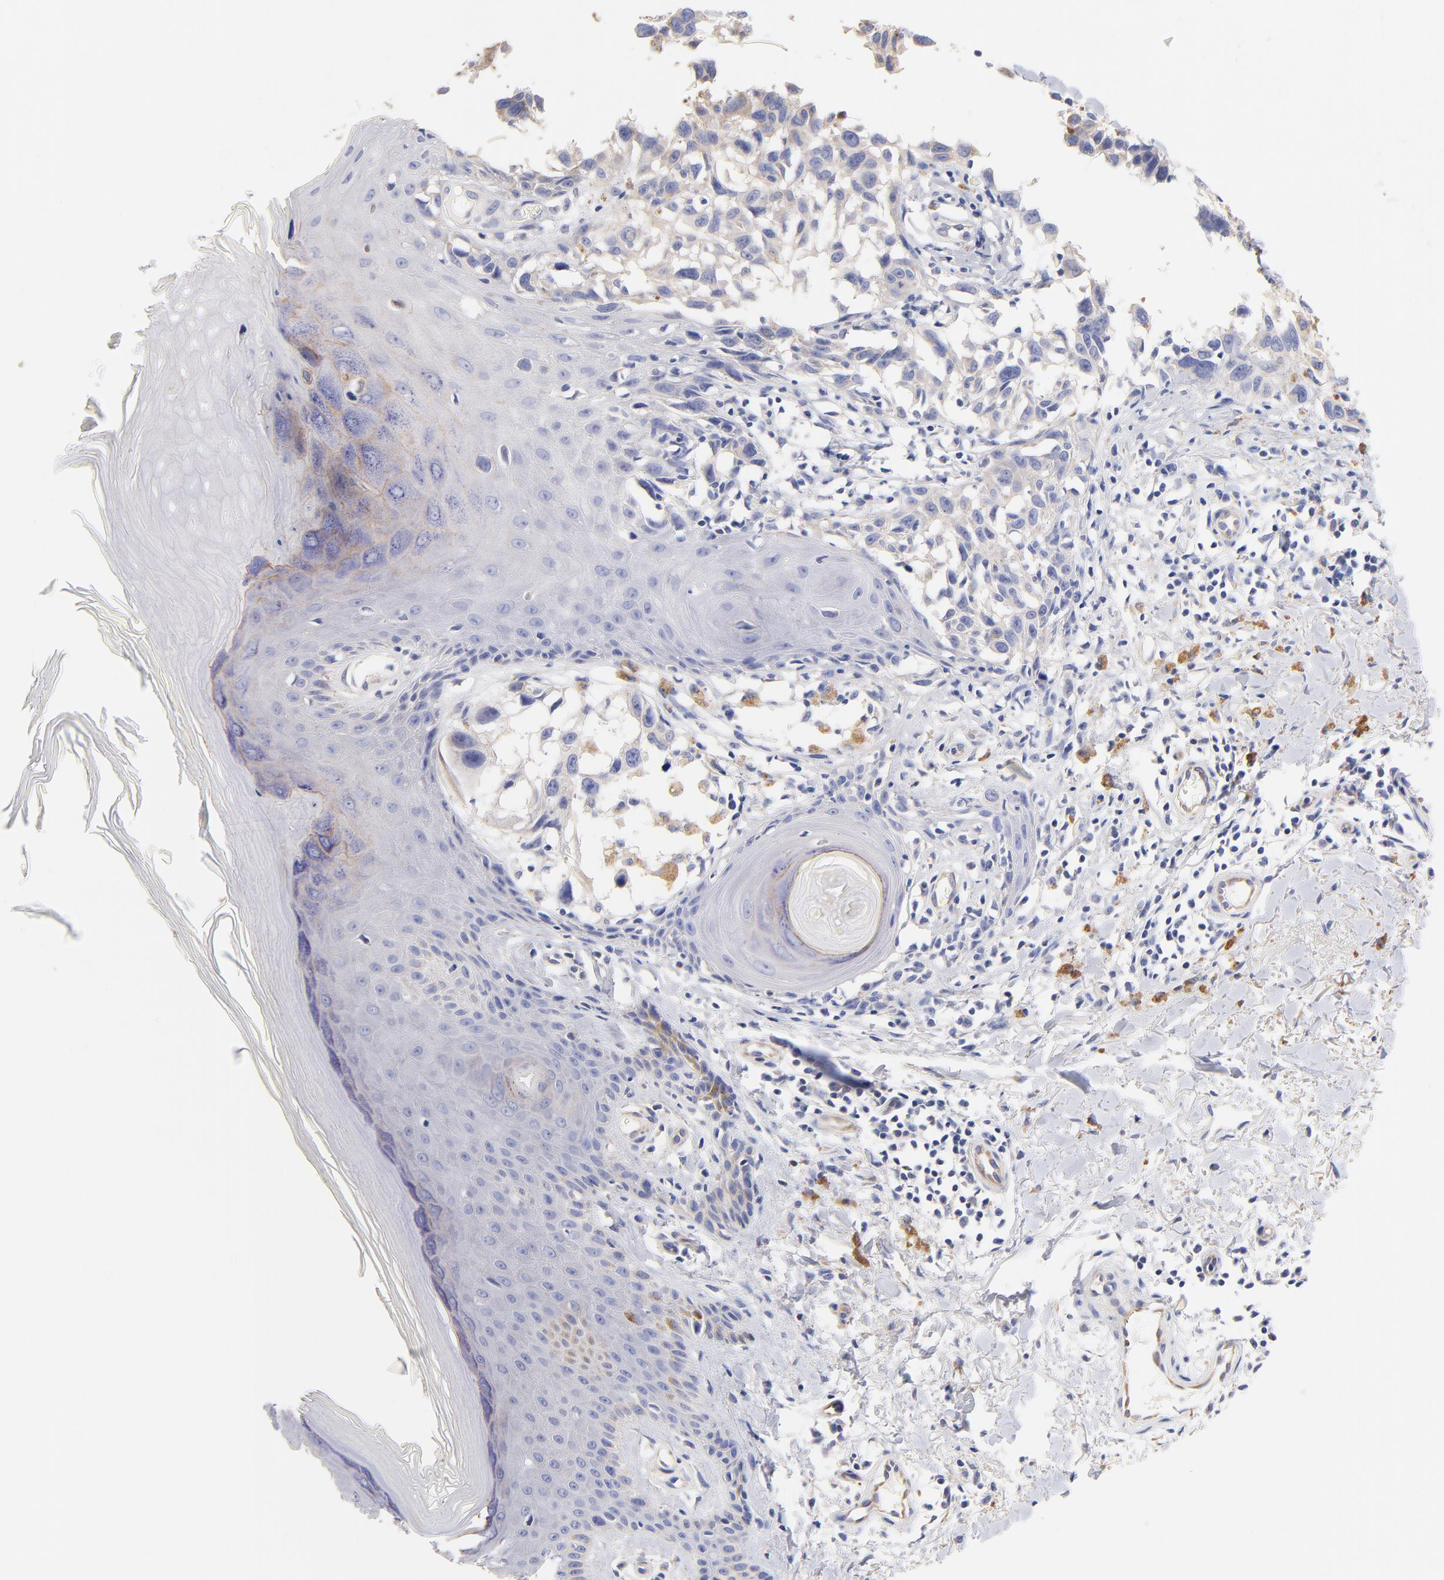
{"staining": {"intensity": "weak", "quantity": "25%-75%", "location": "cytoplasmic/membranous"}, "tissue": "melanoma", "cell_type": "Tumor cells", "image_type": "cancer", "snomed": [{"axis": "morphology", "description": "Malignant melanoma, NOS"}, {"axis": "topography", "description": "Skin"}], "caption": "DAB immunohistochemical staining of human melanoma exhibits weak cytoplasmic/membranous protein positivity in approximately 25%-75% of tumor cells.", "gene": "HS3ST1", "patient": {"sex": "female", "age": 77}}